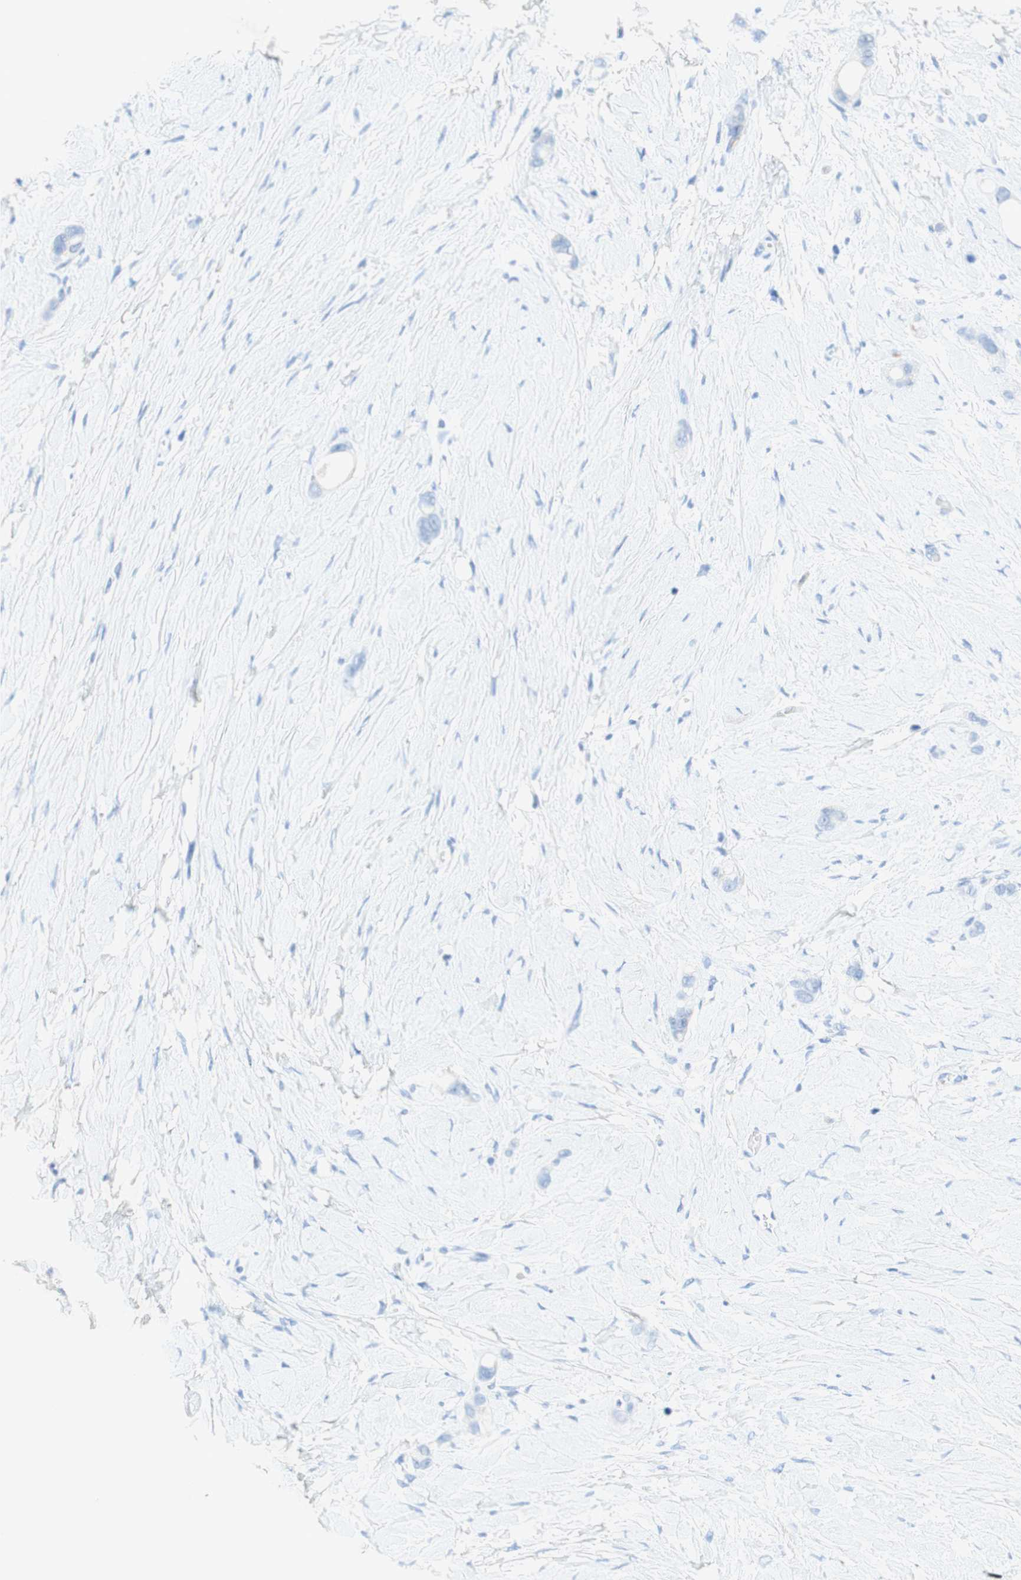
{"staining": {"intensity": "negative", "quantity": "none", "location": "none"}, "tissue": "stomach cancer", "cell_type": "Tumor cells", "image_type": "cancer", "snomed": [{"axis": "morphology", "description": "Adenocarcinoma, NOS"}, {"axis": "topography", "description": "Stomach"}], "caption": "Stomach adenocarcinoma was stained to show a protein in brown. There is no significant positivity in tumor cells.", "gene": "POLR2J3", "patient": {"sex": "female", "age": 75}}